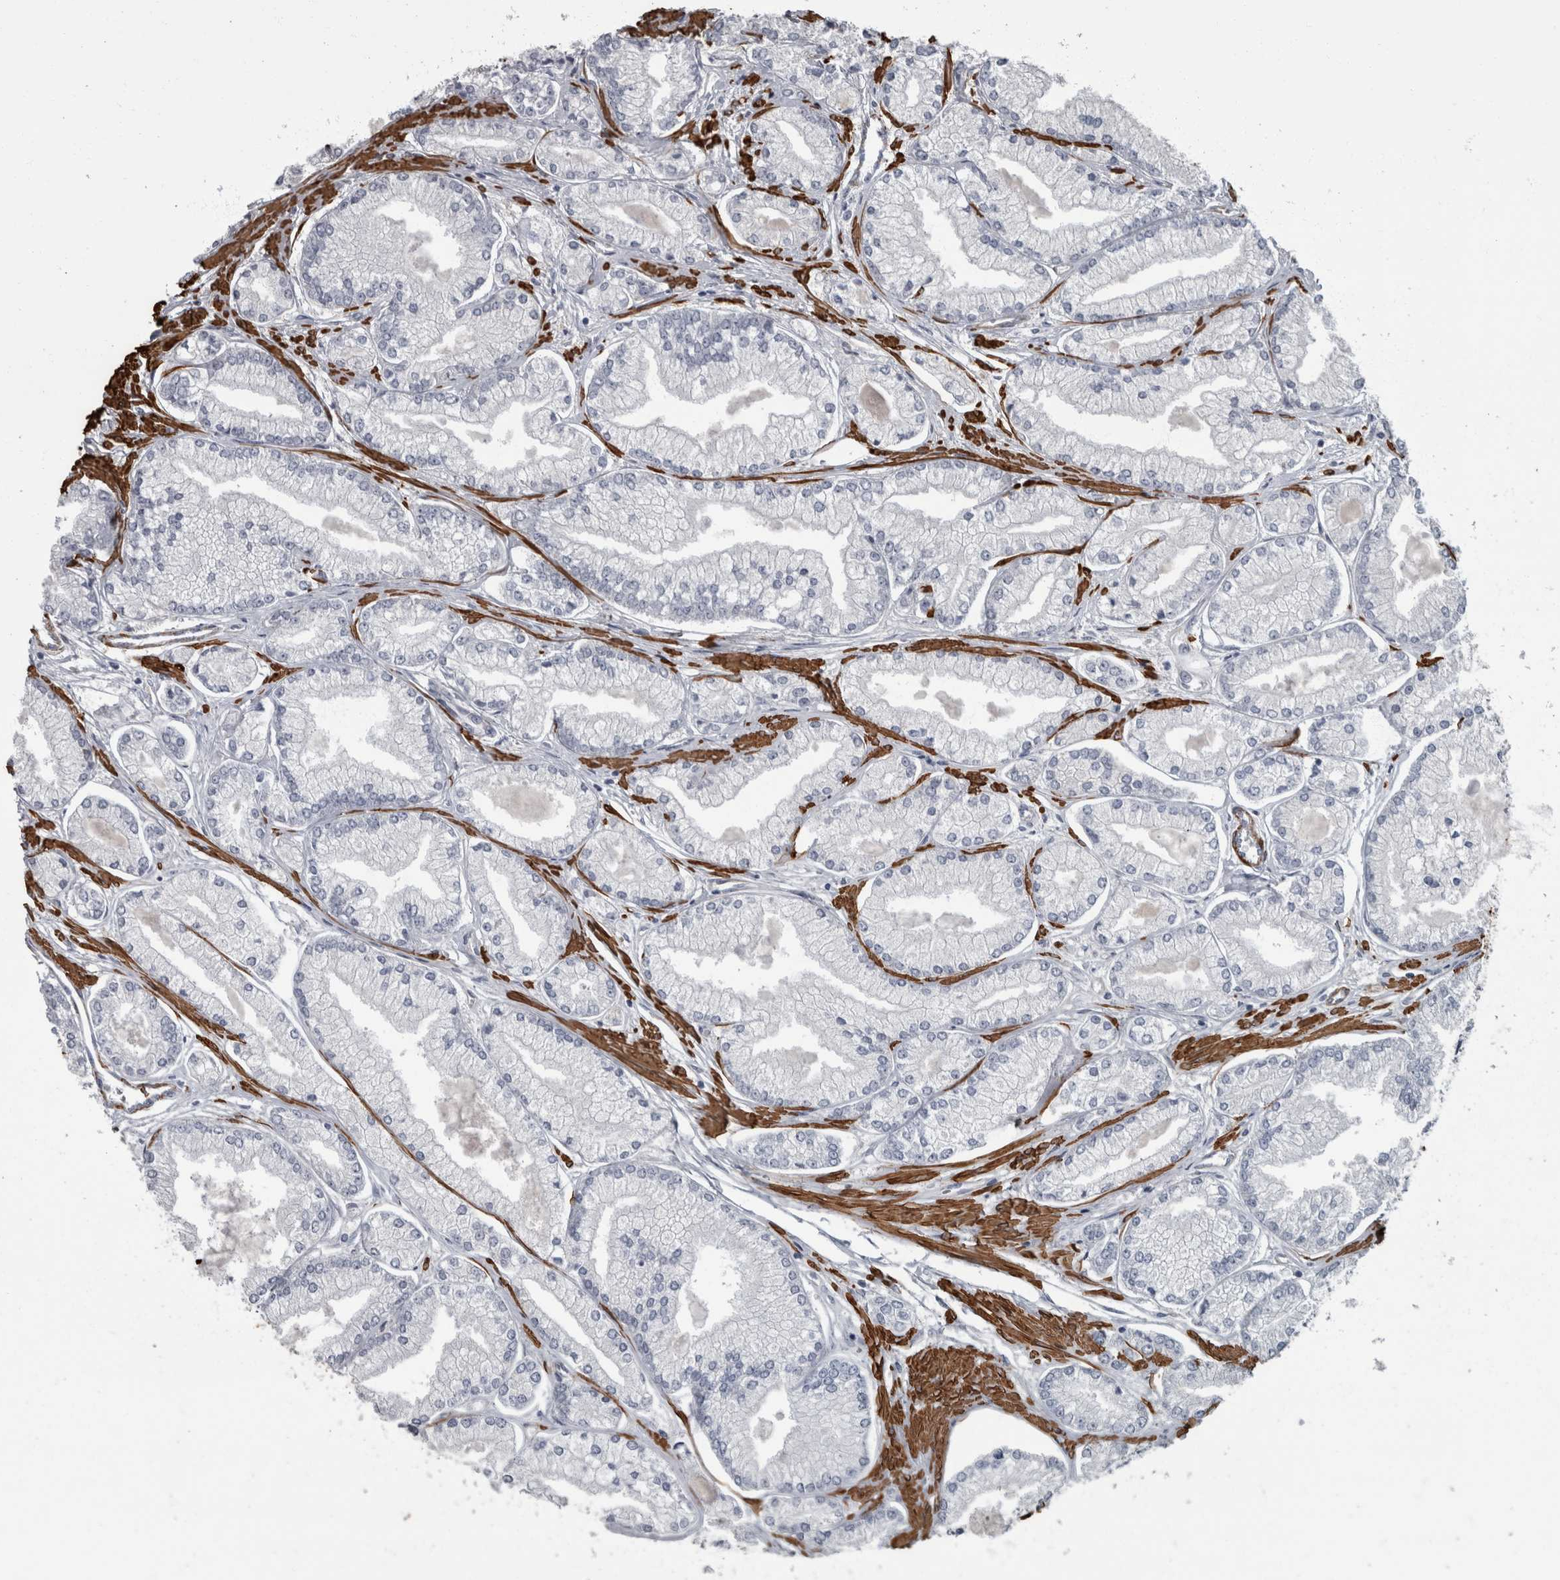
{"staining": {"intensity": "negative", "quantity": "none", "location": "none"}, "tissue": "prostate cancer", "cell_type": "Tumor cells", "image_type": "cancer", "snomed": [{"axis": "morphology", "description": "Adenocarcinoma, Low grade"}, {"axis": "topography", "description": "Prostate"}], "caption": "Protein analysis of prostate cancer (low-grade adenocarcinoma) exhibits no significant staining in tumor cells.", "gene": "MASTL", "patient": {"sex": "male", "age": 52}}